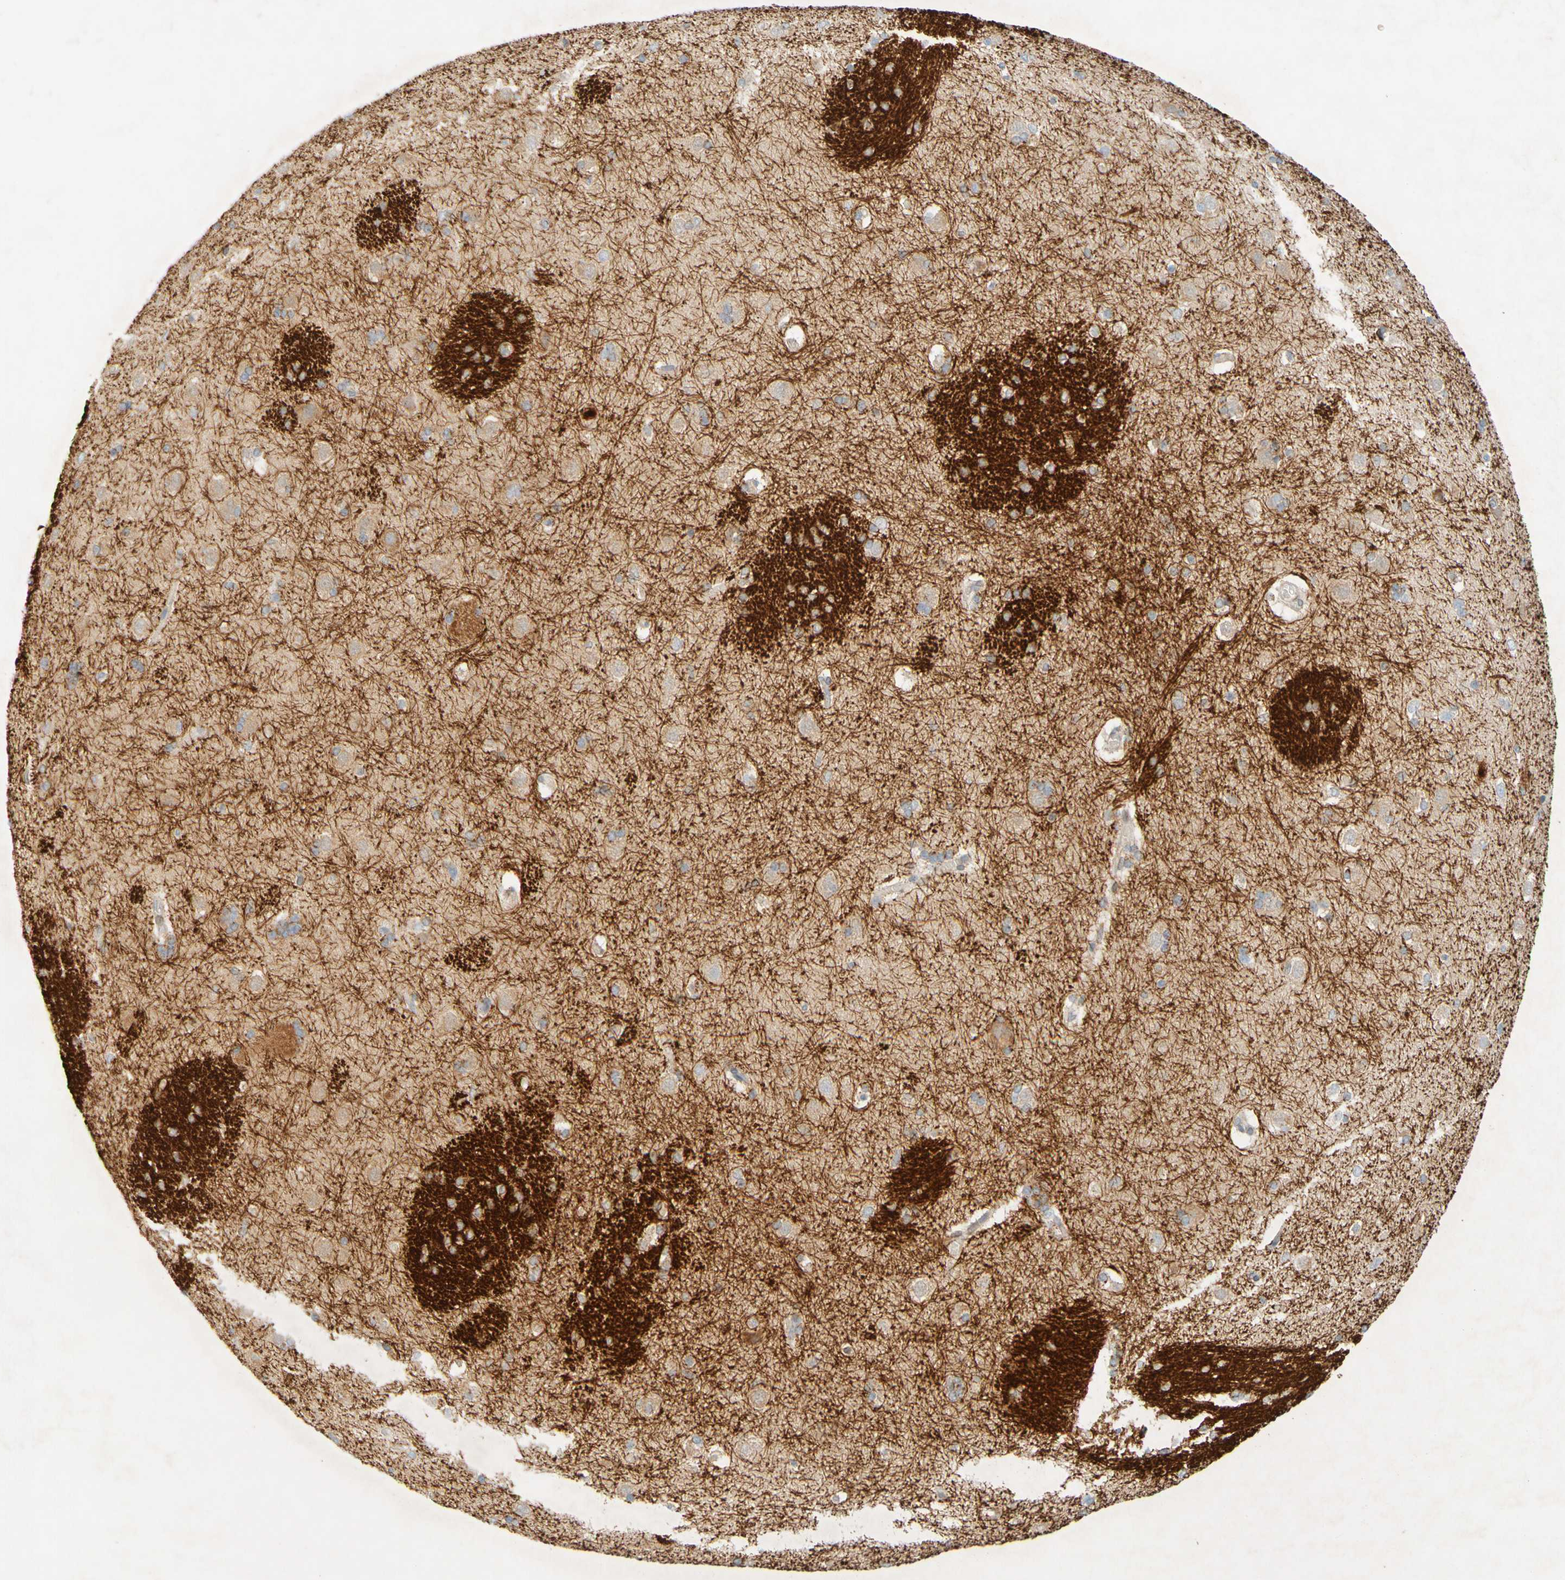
{"staining": {"intensity": "weak", "quantity": "<25%", "location": "cytoplasmic/membranous"}, "tissue": "caudate", "cell_type": "Glial cells", "image_type": "normal", "snomed": [{"axis": "morphology", "description": "Normal tissue, NOS"}, {"axis": "topography", "description": "Lateral ventricle wall"}], "caption": "Immunohistochemistry photomicrograph of unremarkable caudate stained for a protein (brown), which reveals no positivity in glial cells. Nuclei are stained in blue.", "gene": "MAG", "patient": {"sex": "female", "age": 19}}